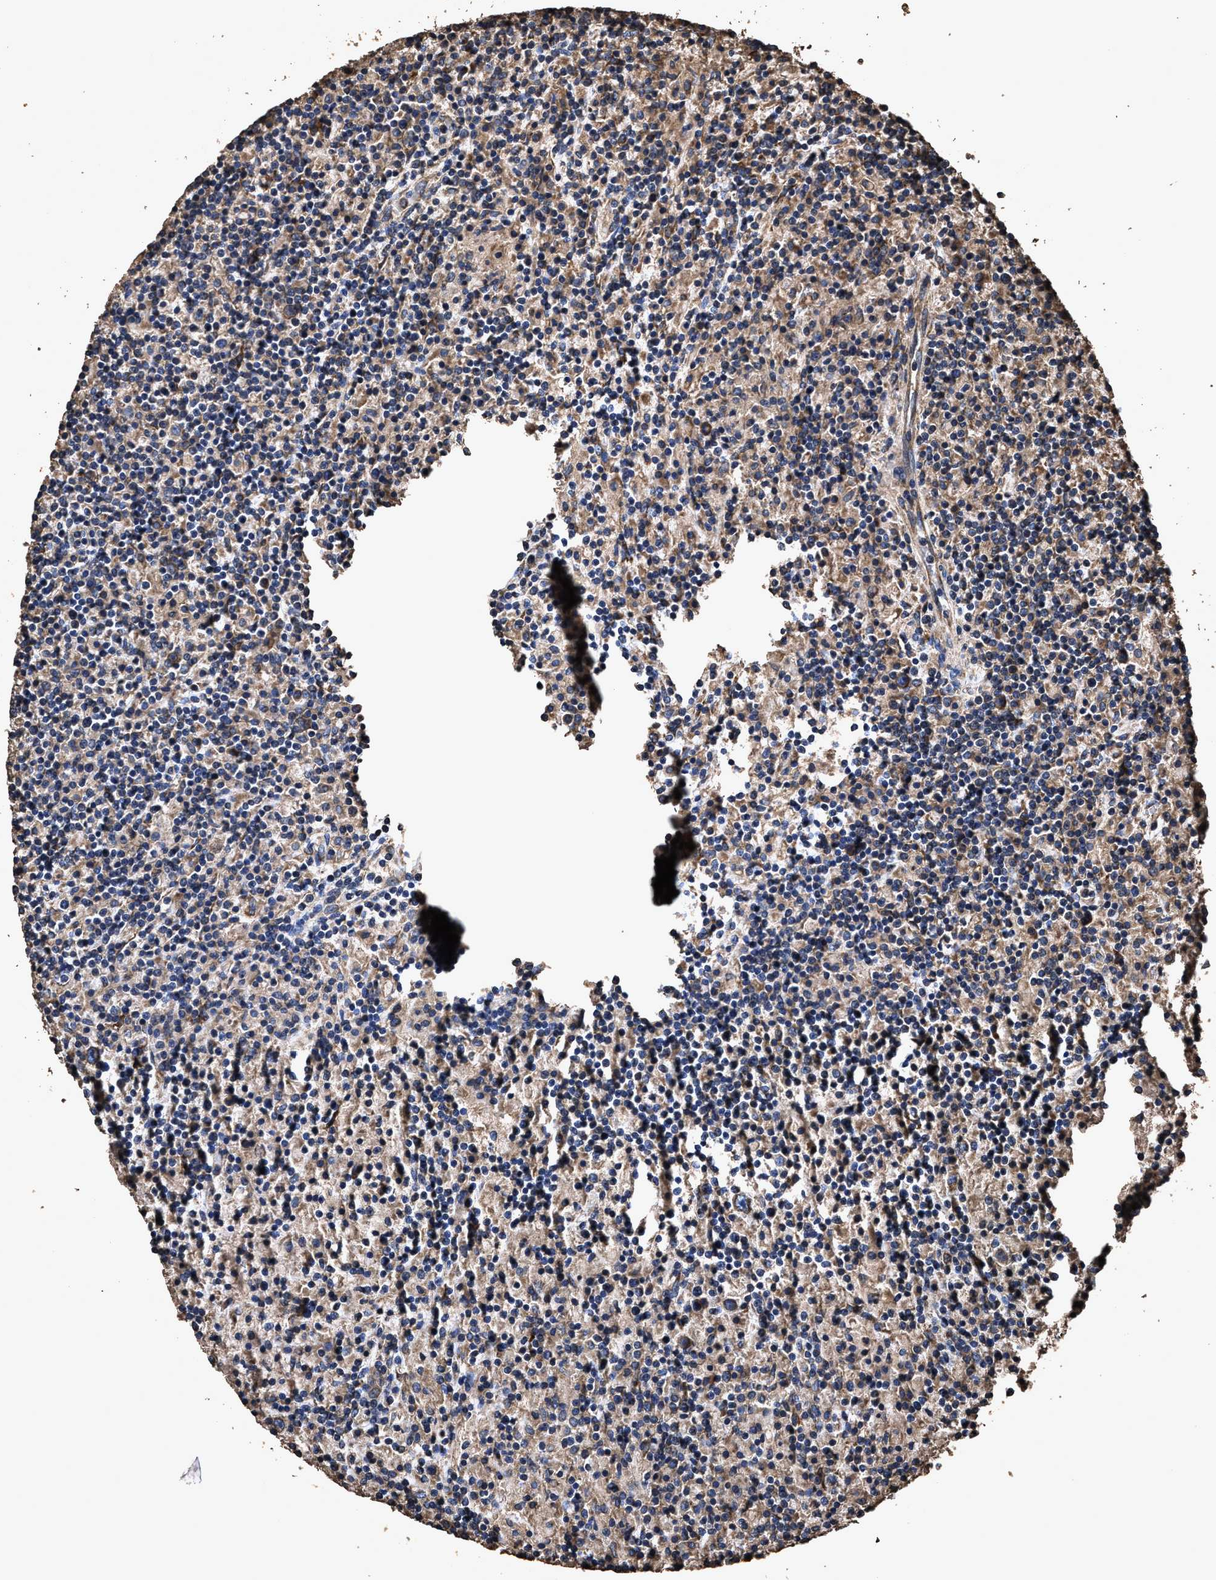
{"staining": {"intensity": "moderate", "quantity": "25%-75%", "location": "cytoplasmic/membranous"}, "tissue": "lymphoma", "cell_type": "Tumor cells", "image_type": "cancer", "snomed": [{"axis": "morphology", "description": "Hodgkin's disease, NOS"}, {"axis": "topography", "description": "Lymph node"}], "caption": "DAB (3,3'-diaminobenzidine) immunohistochemical staining of human Hodgkin's disease reveals moderate cytoplasmic/membranous protein staining in approximately 25%-75% of tumor cells. Using DAB (brown) and hematoxylin (blue) stains, captured at high magnification using brightfield microscopy.", "gene": "ZMYND19", "patient": {"sex": "male", "age": 70}}